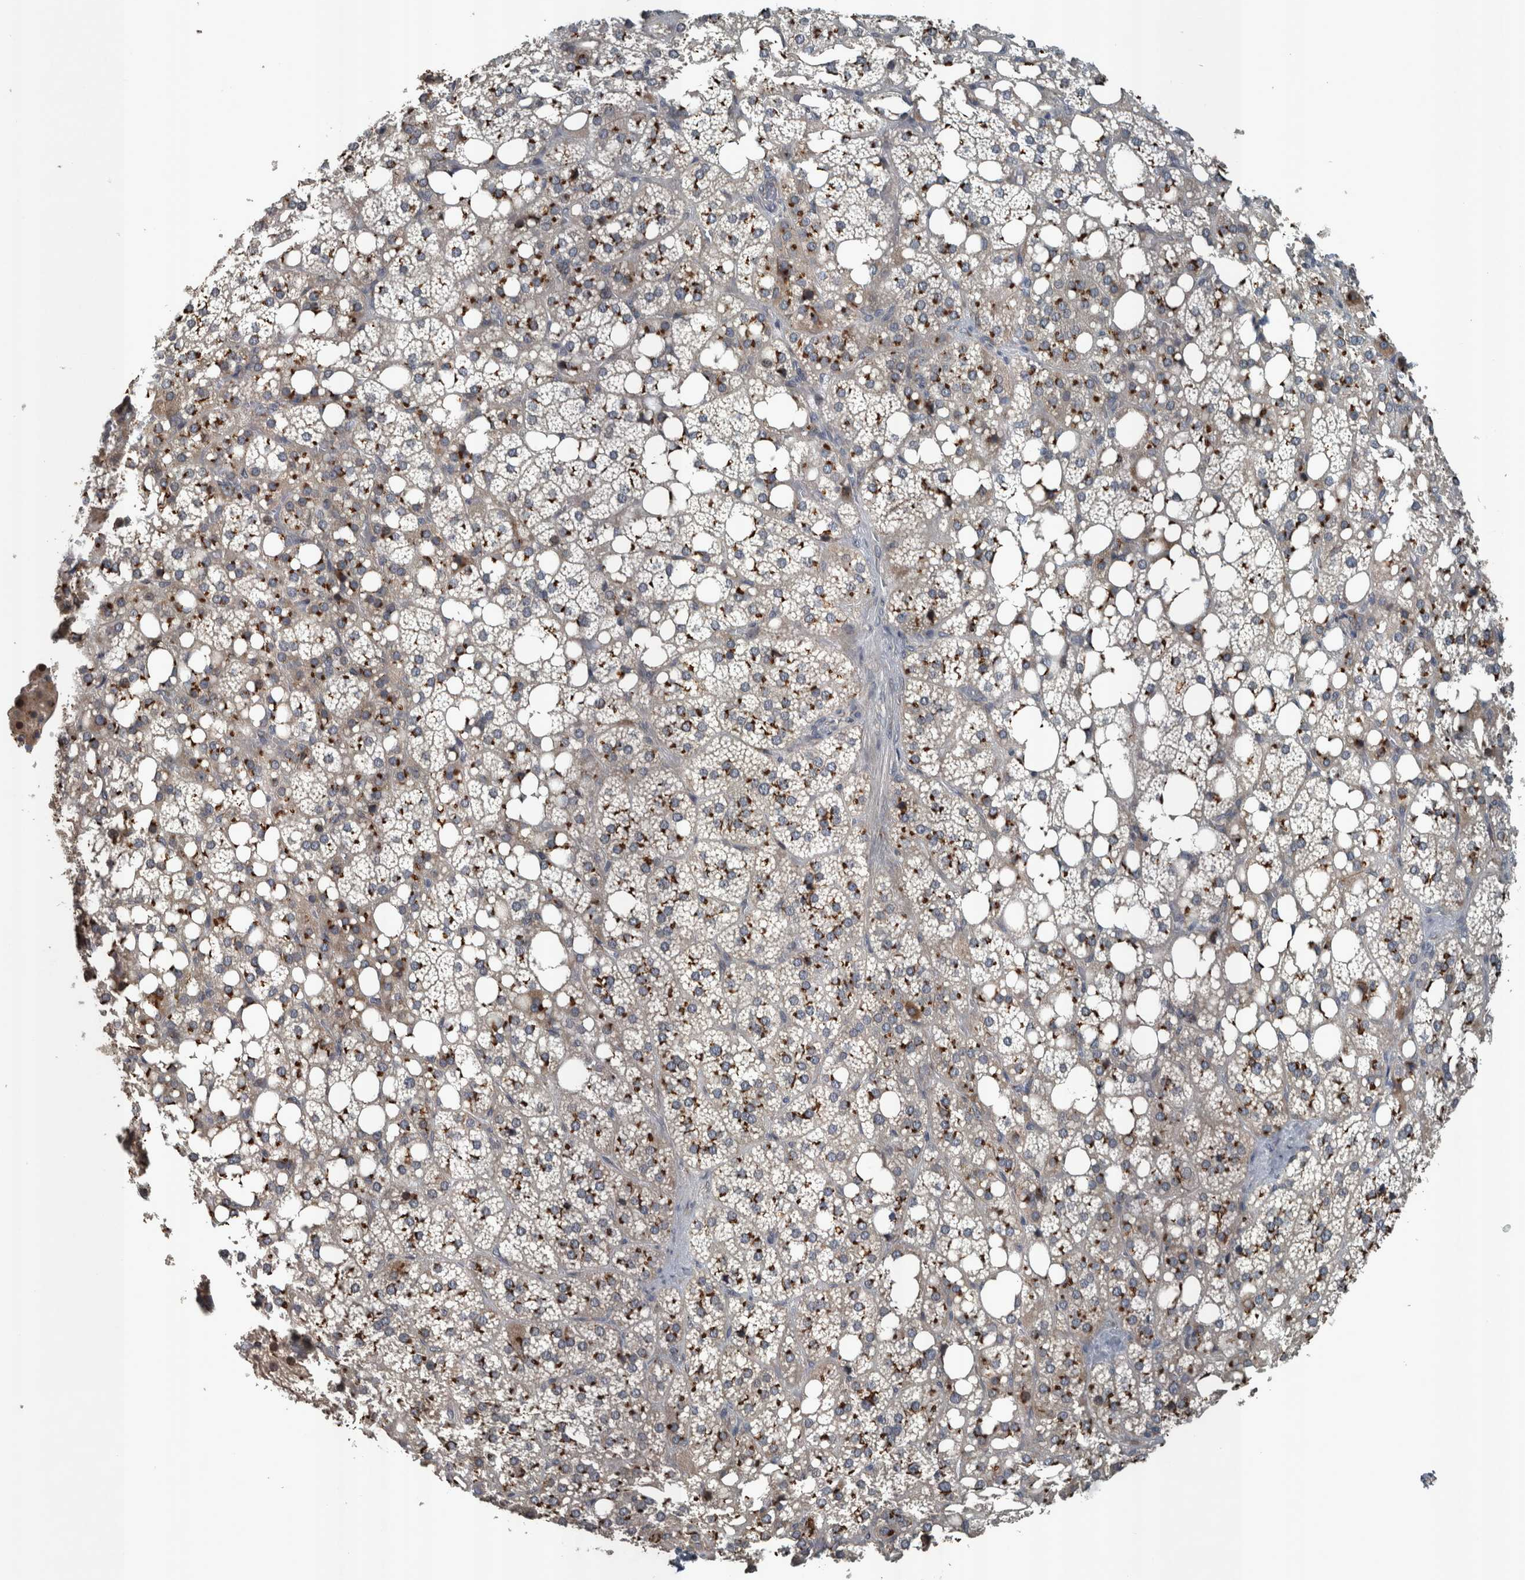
{"staining": {"intensity": "strong", "quantity": "25%-75%", "location": "cytoplasmic/membranous"}, "tissue": "adrenal gland", "cell_type": "Glandular cells", "image_type": "normal", "snomed": [{"axis": "morphology", "description": "Normal tissue, NOS"}, {"axis": "topography", "description": "Adrenal gland"}], "caption": "Immunohistochemistry histopathology image of normal adrenal gland stained for a protein (brown), which shows high levels of strong cytoplasmic/membranous positivity in about 25%-75% of glandular cells.", "gene": "ZNF345", "patient": {"sex": "female", "age": 59}}